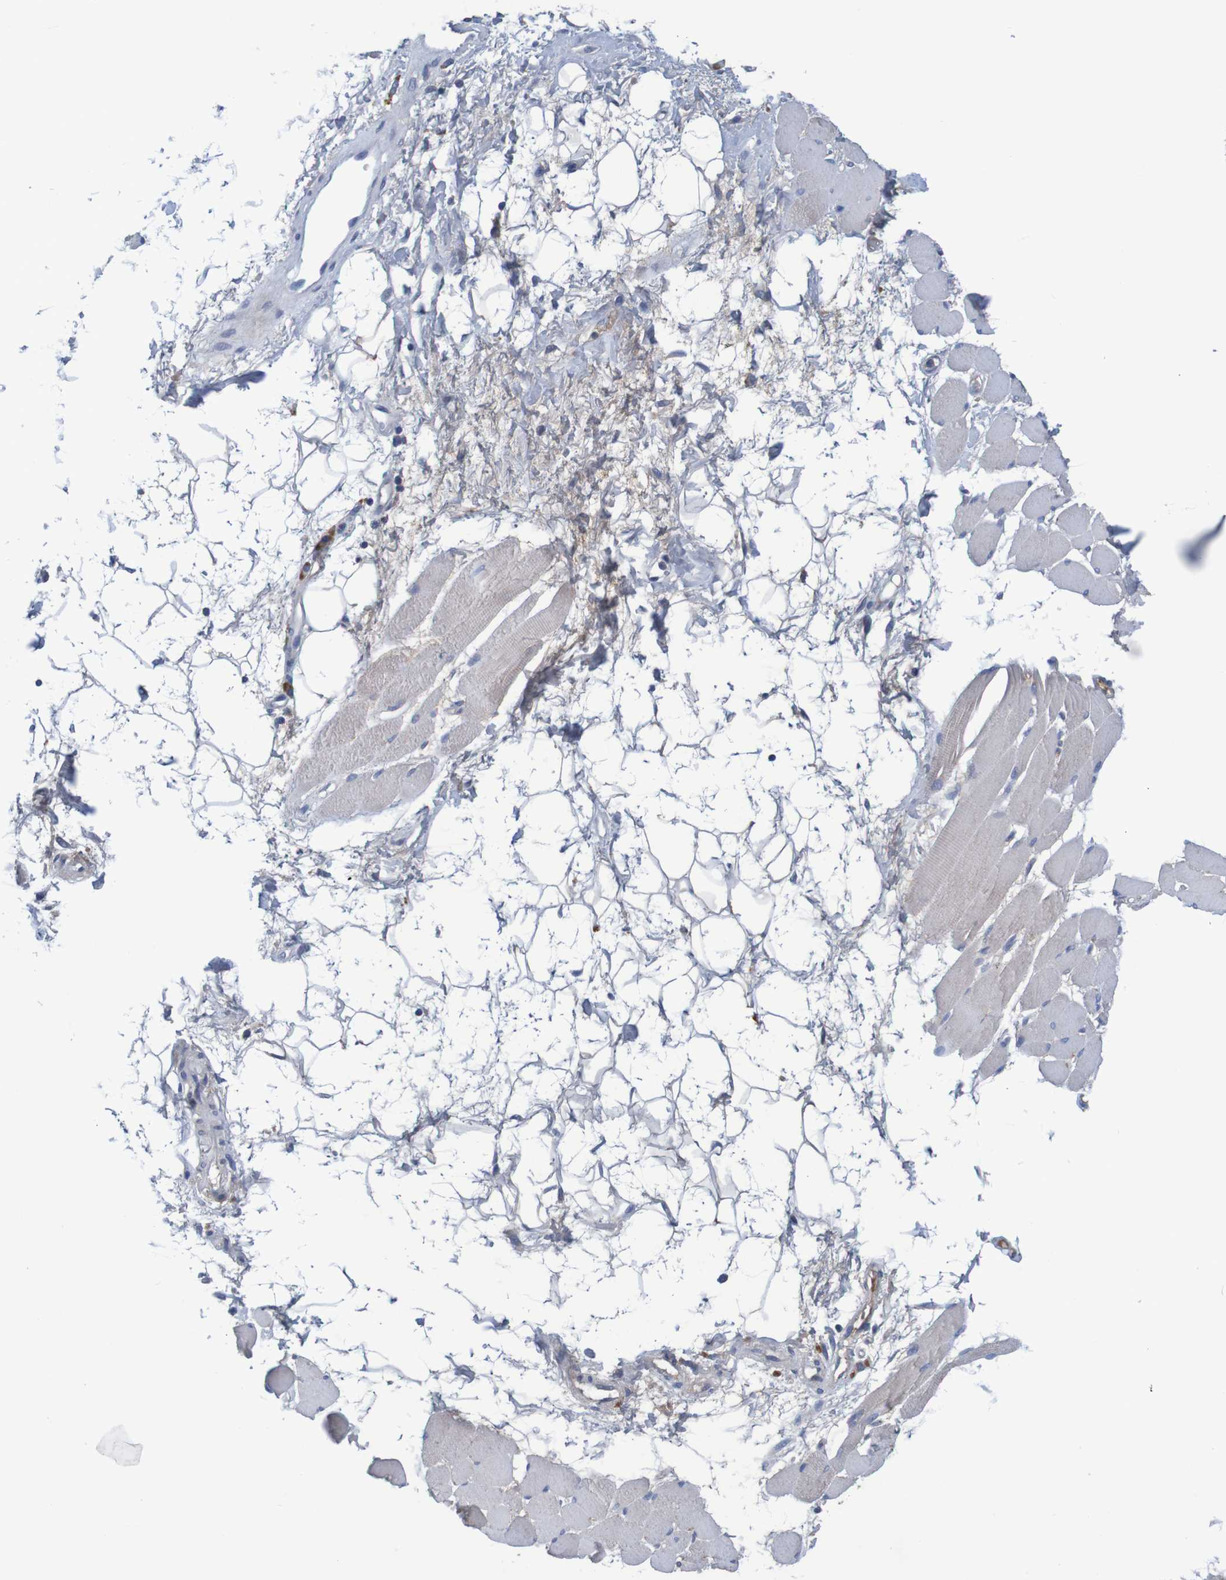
{"staining": {"intensity": "weak", "quantity": ">75%", "location": "cytoplasmic/membranous"}, "tissue": "skeletal muscle", "cell_type": "Myocytes", "image_type": "normal", "snomed": [{"axis": "morphology", "description": "Normal tissue, NOS"}, {"axis": "topography", "description": "Skeletal muscle"}, {"axis": "topography", "description": "Peripheral nerve tissue"}], "caption": "A brown stain labels weak cytoplasmic/membranous staining of a protein in myocytes of normal skeletal muscle.", "gene": "LTA", "patient": {"sex": "female", "age": 84}}